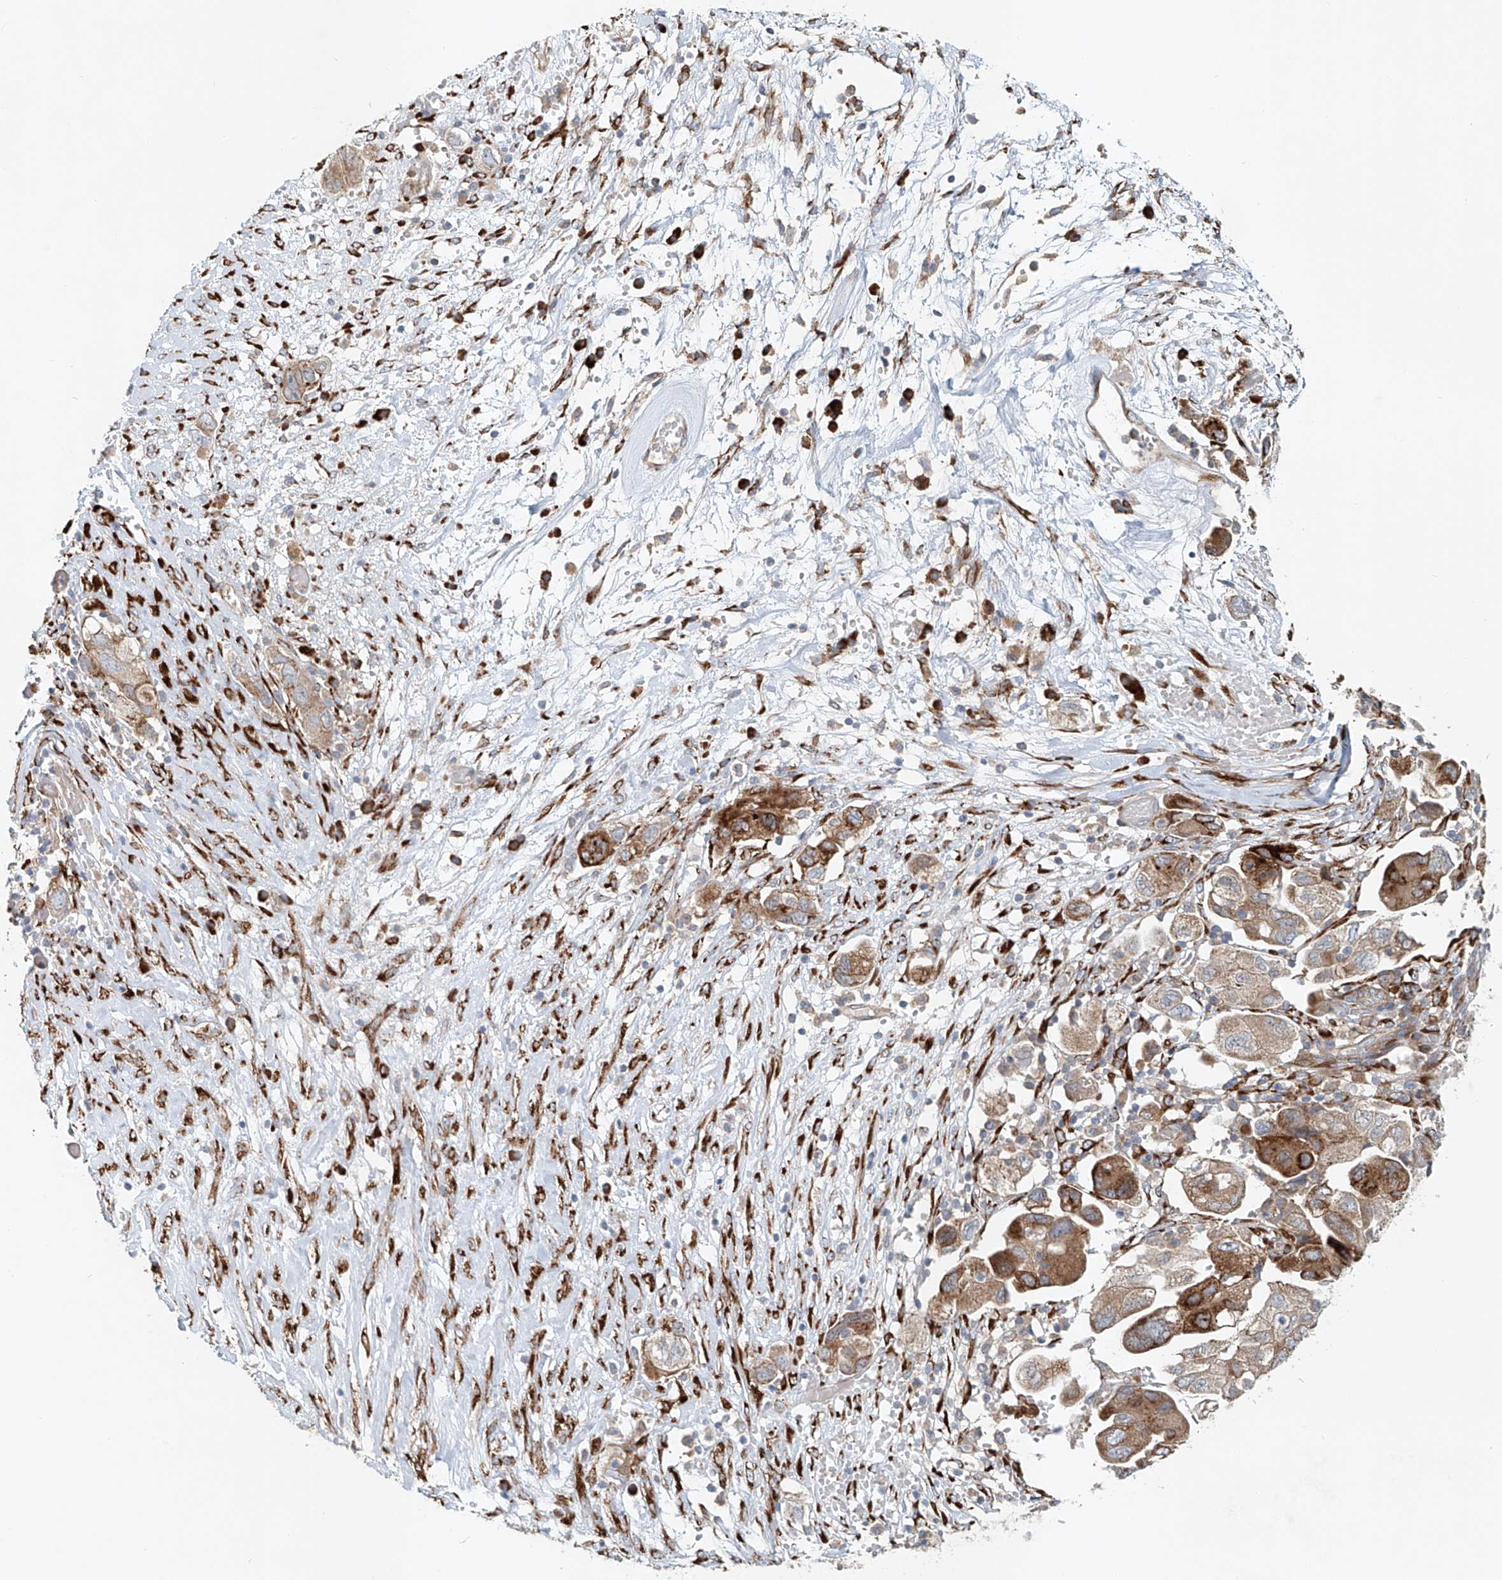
{"staining": {"intensity": "strong", "quantity": "25%-75%", "location": "cytoplasmic/membranous"}, "tissue": "ovarian cancer", "cell_type": "Tumor cells", "image_type": "cancer", "snomed": [{"axis": "morphology", "description": "Carcinoma, NOS"}, {"axis": "morphology", "description": "Cystadenocarcinoma, serous, NOS"}, {"axis": "topography", "description": "Ovary"}], "caption": "Human ovarian cancer (carcinoma) stained with a brown dye demonstrates strong cytoplasmic/membranous positive positivity in about 25%-75% of tumor cells.", "gene": "SNAP29", "patient": {"sex": "female", "age": 69}}